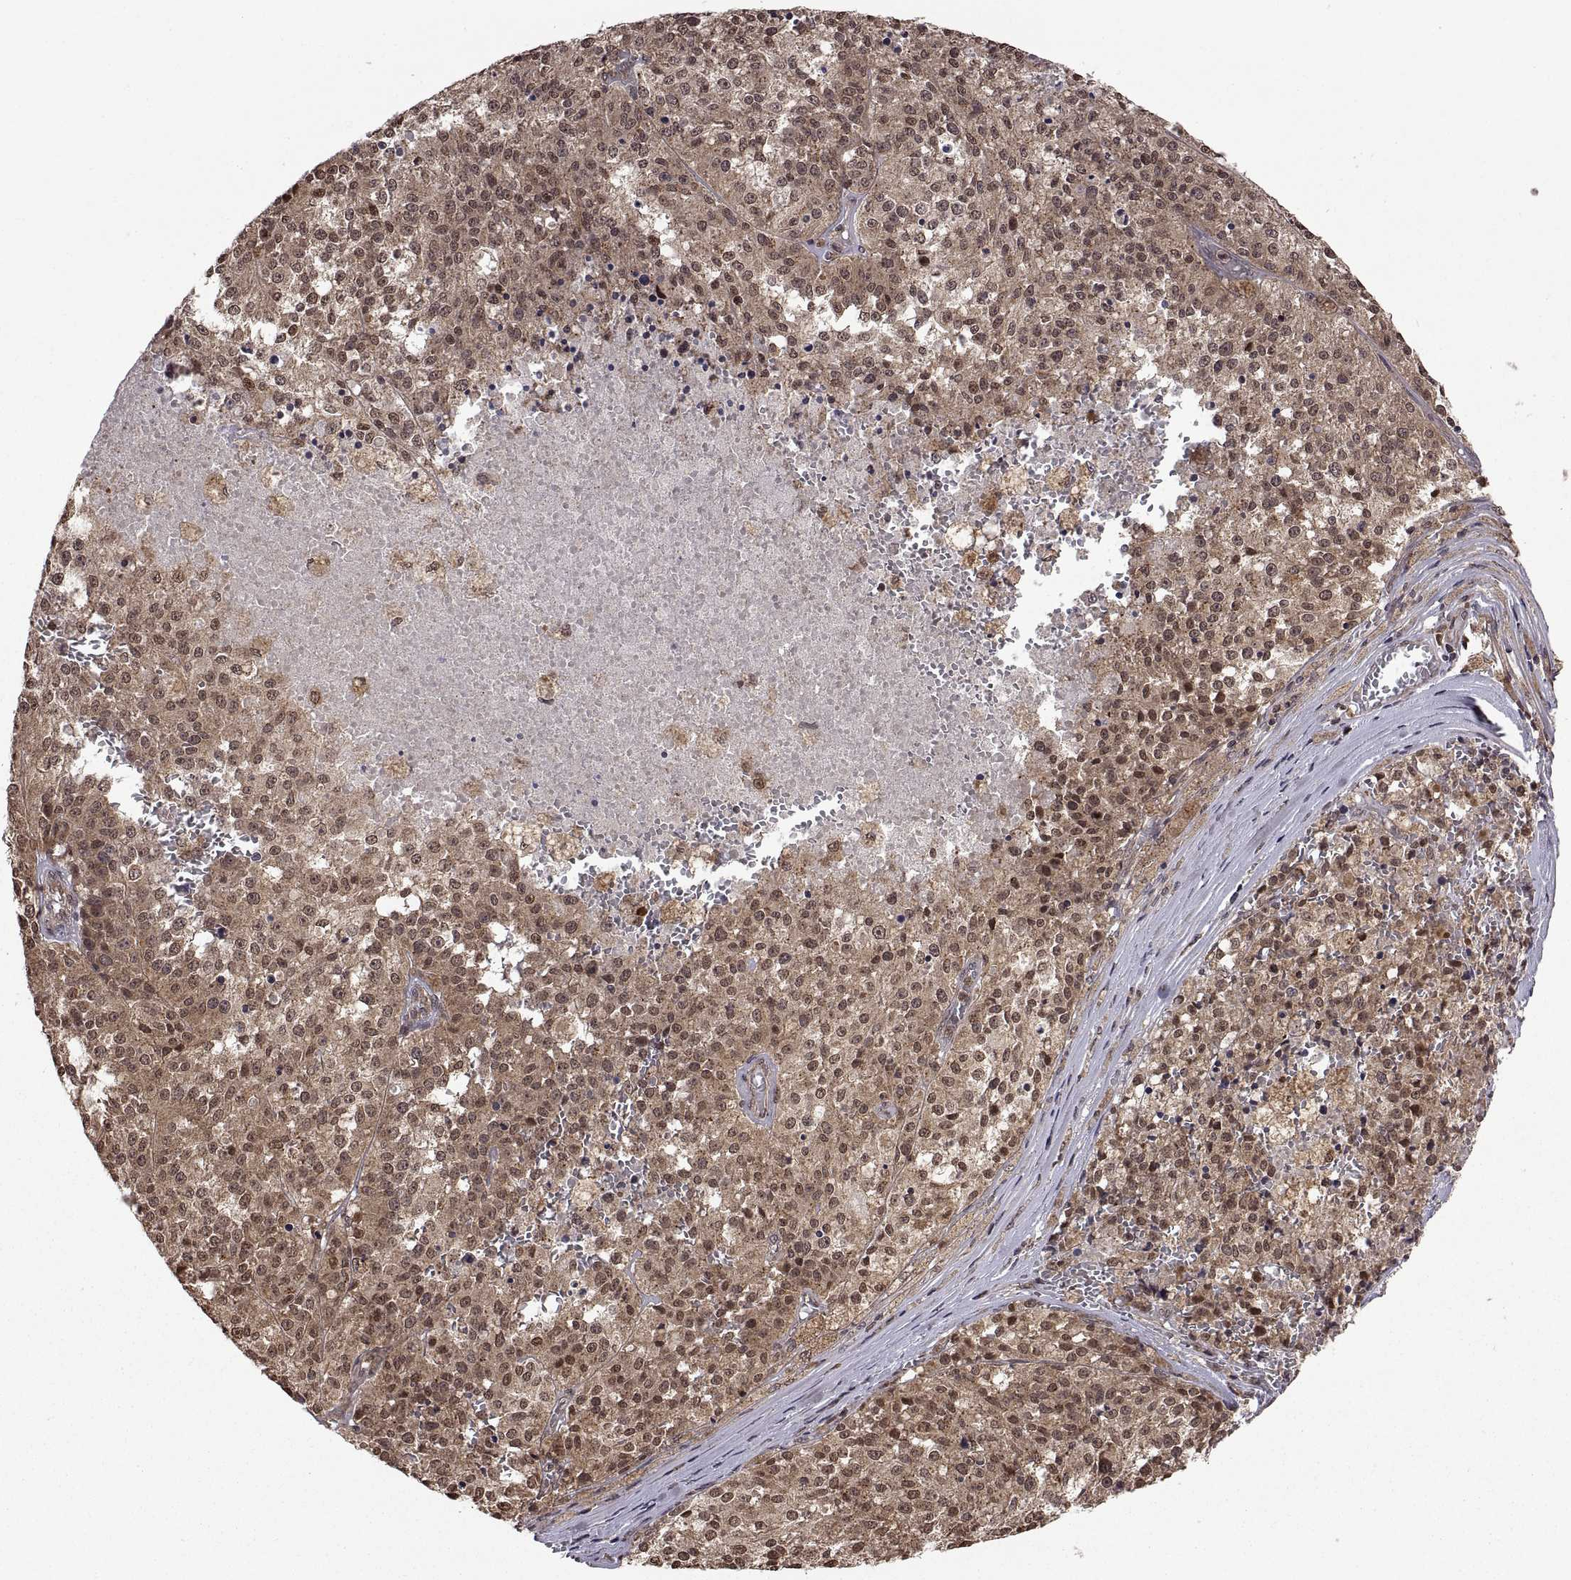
{"staining": {"intensity": "weak", "quantity": "25%-75%", "location": "cytoplasmic/membranous,nuclear"}, "tissue": "melanoma", "cell_type": "Tumor cells", "image_type": "cancer", "snomed": [{"axis": "morphology", "description": "Malignant melanoma, Metastatic site"}, {"axis": "topography", "description": "Lymph node"}], "caption": "Brown immunohistochemical staining in melanoma demonstrates weak cytoplasmic/membranous and nuclear positivity in approximately 25%-75% of tumor cells. (Brightfield microscopy of DAB IHC at high magnification).", "gene": "ZNRF2", "patient": {"sex": "female", "age": 64}}